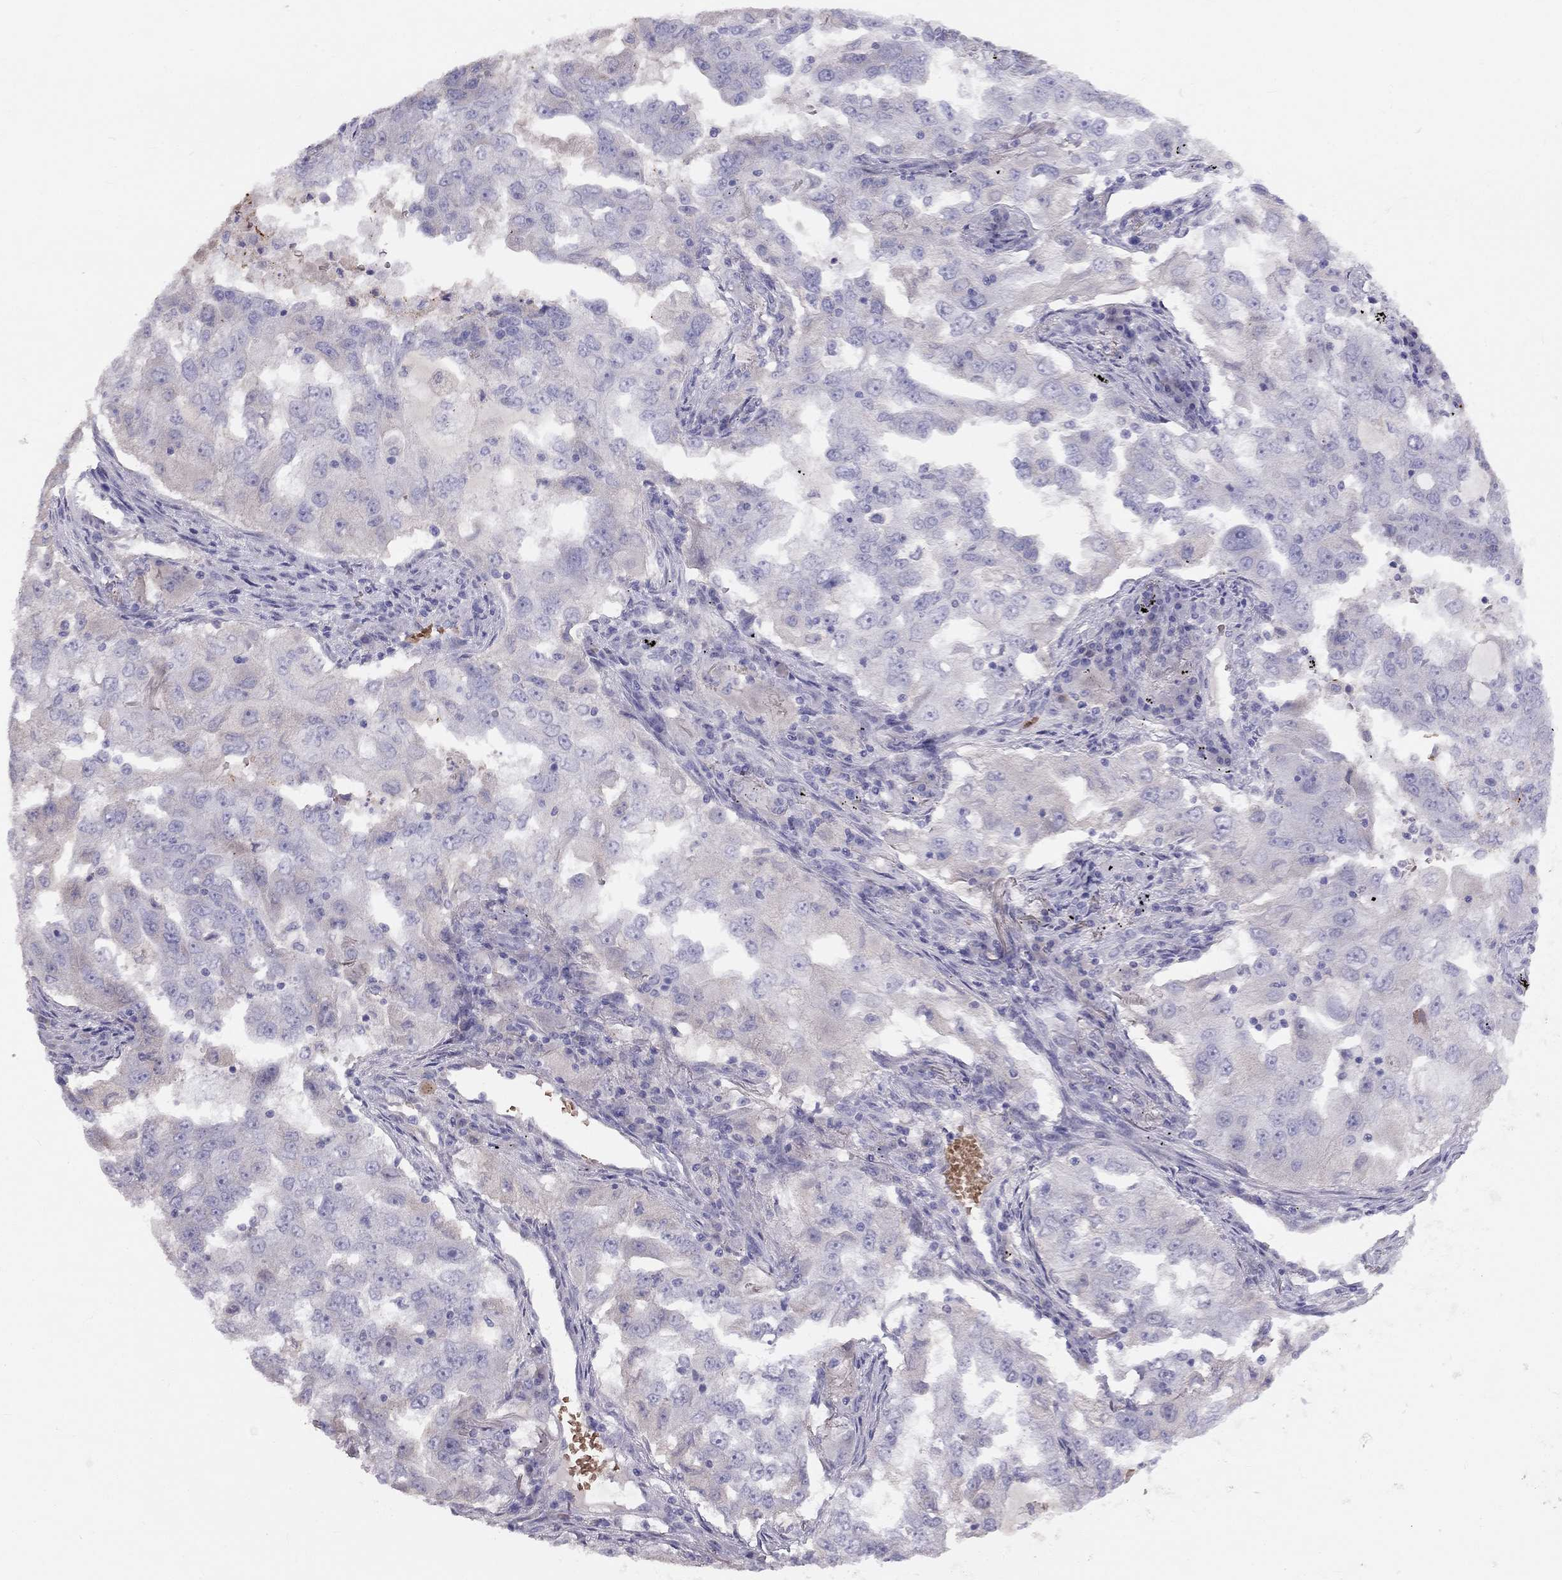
{"staining": {"intensity": "negative", "quantity": "none", "location": "none"}, "tissue": "lung cancer", "cell_type": "Tumor cells", "image_type": "cancer", "snomed": [{"axis": "morphology", "description": "Adenocarcinoma, NOS"}, {"axis": "topography", "description": "Lung"}], "caption": "This is an immunohistochemistry photomicrograph of human adenocarcinoma (lung). There is no staining in tumor cells.", "gene": "RHD", "patient": {"sex": "female", "age": 61}}